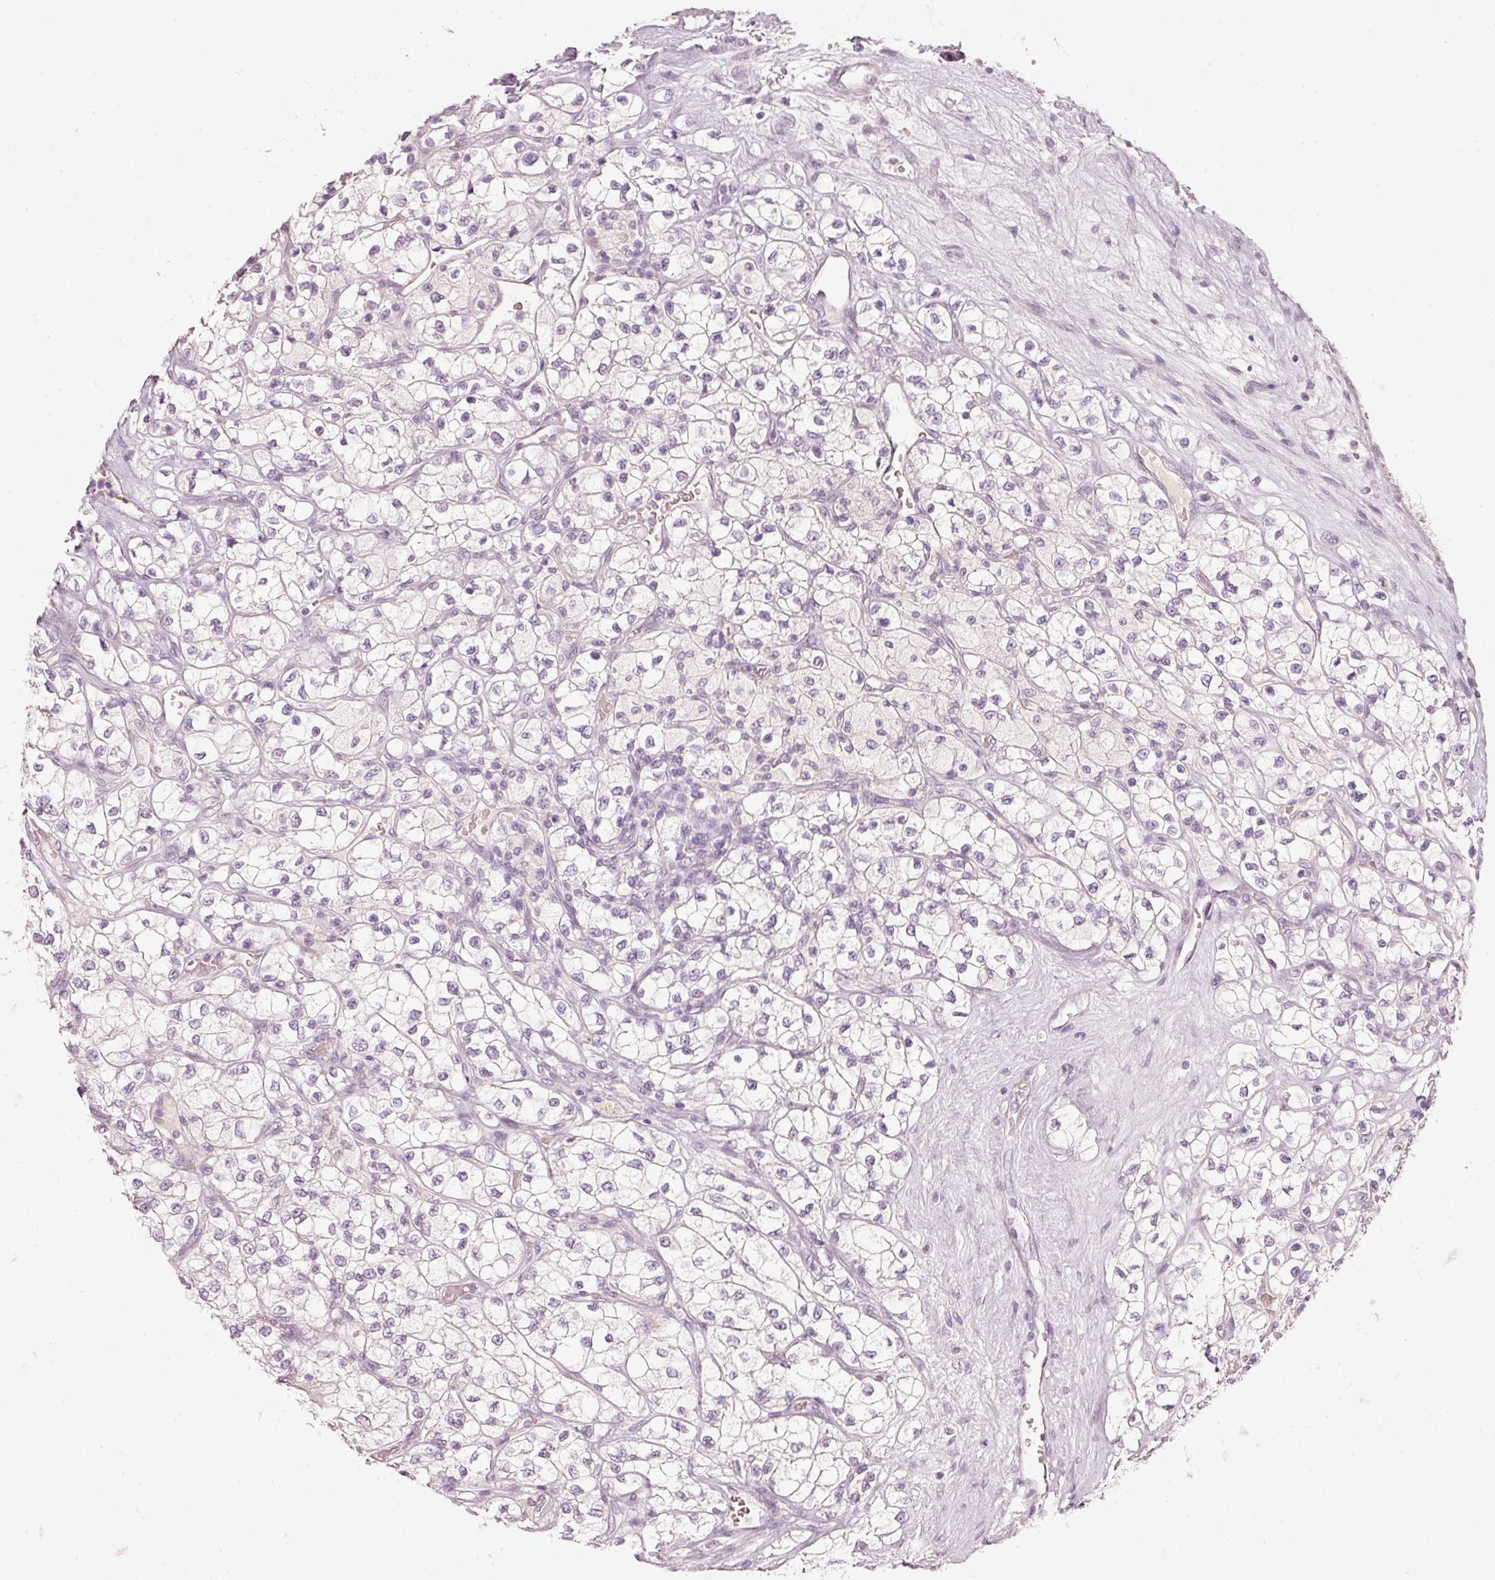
{"staining": {"intensity": "negative", "quantity": "none", "location": "none"}, "tissue": "renal cancer", "cell_type": "Tumor cells", "image_type": "cancer", "snomed": [{"axis": "morphology", "description": "Adenocarcinoma, NOS"}, {"axis": "topography", "description": "Kidney"}], "caption": "Immunohistochemistry (IHC) of adenocarcinoma (renal) shows no expression in tumor cells.", "gene": "STEAP1", "patient": {"sex": "male", "age": 80}}